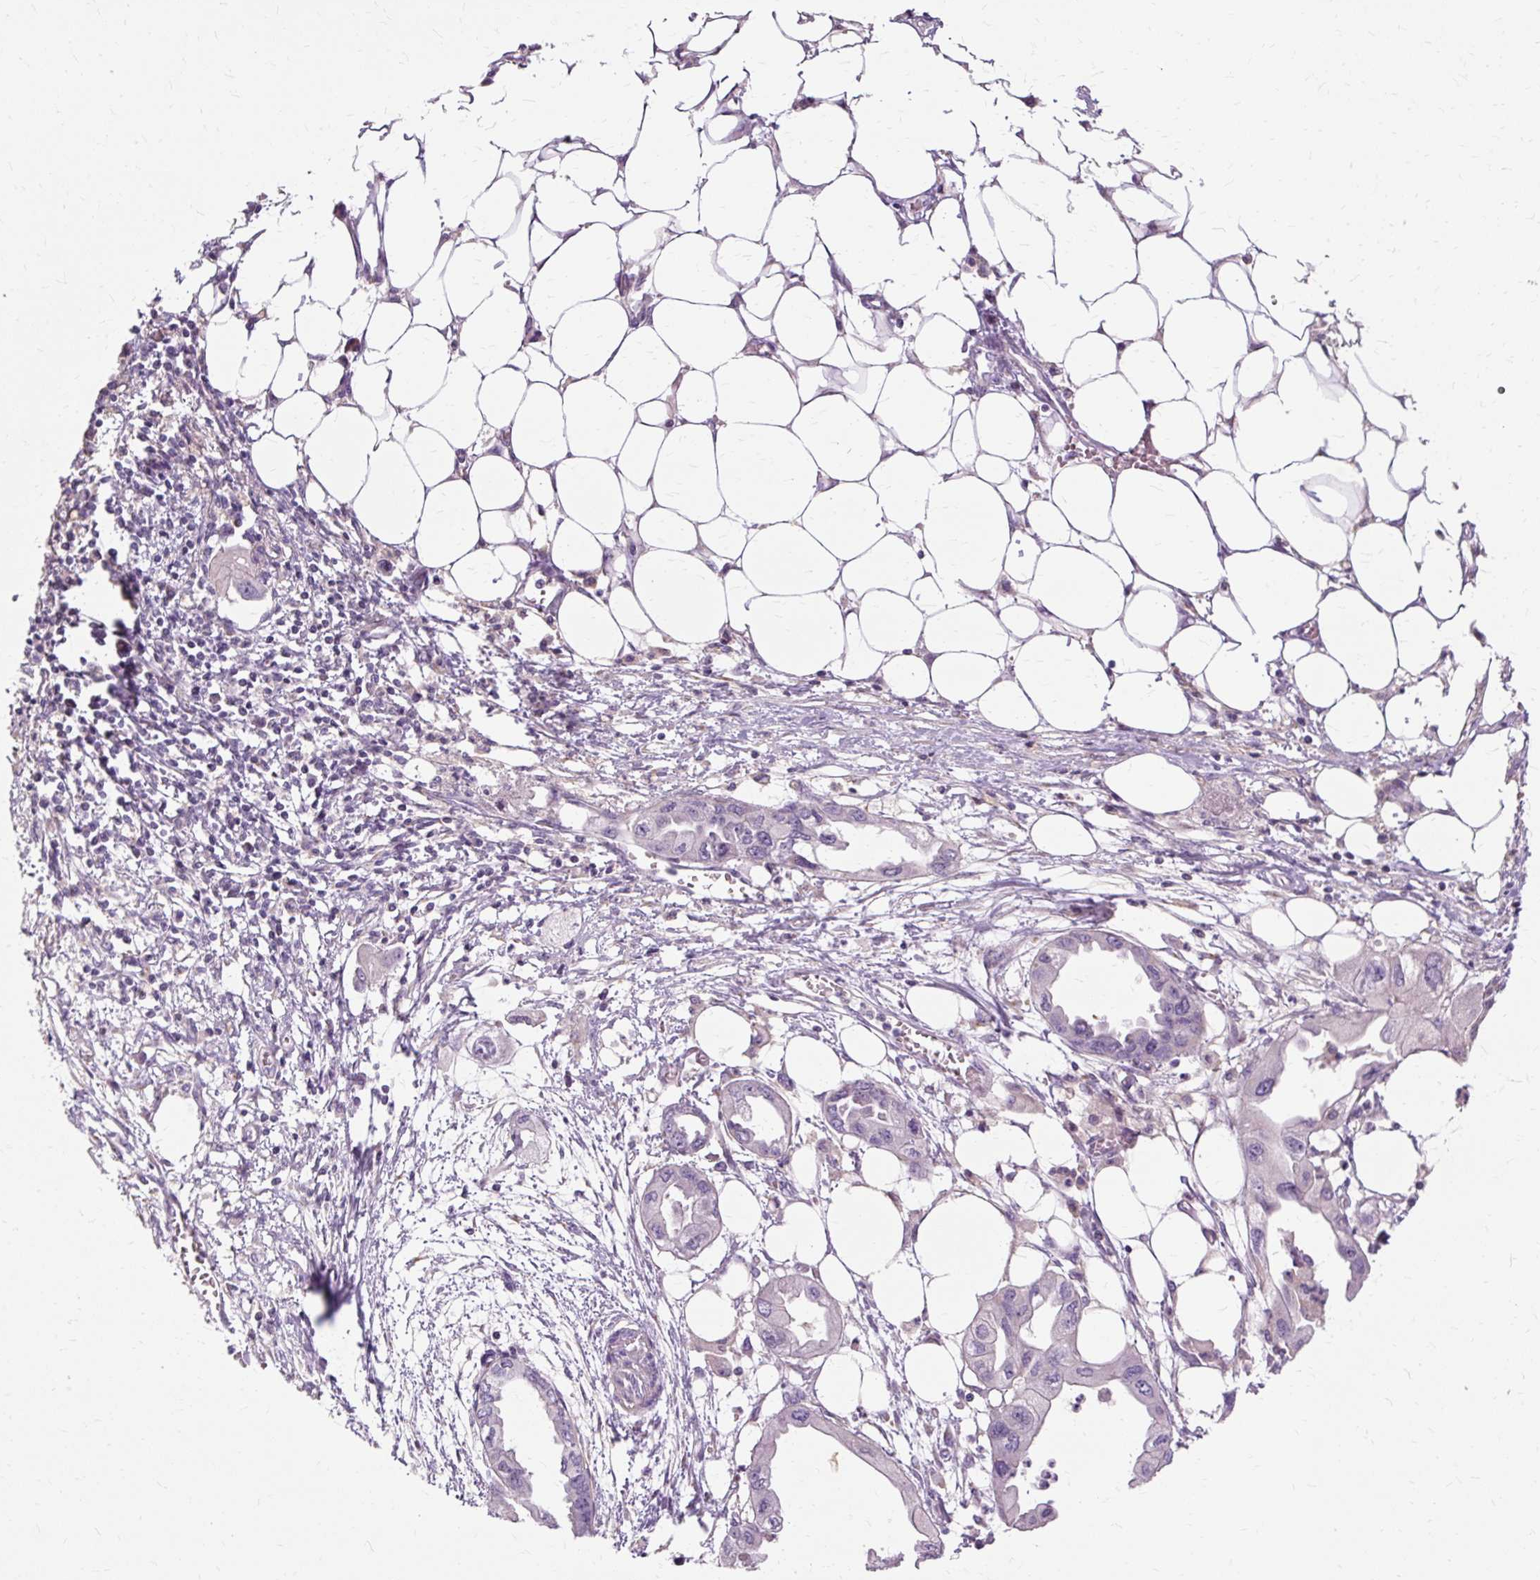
{"staining": {"intensity": "negative", "quantity": "none", "location": "none"}, "tissue": "endometrial cancer", "cell_type": "Tumor cells", "image_type": "cancer", "snomed": [{"axis": "morphology", "description": "Adenocarcinoma, NOS"}, {"axis": "morphology", "description": "Adenocarcinoma, metastatic, NOS"}, {"axis": "topography", "description": "Adipose tissue"}, {"axis": "topography", "description": "Endometrium"}], "caption": "Immunohistochemistry of human adenocarcinoma (endometrial) exhibits no expression in tumor cells.", "gene": "TSPAN8", "patient": {"sex": "female", "age": 67}}